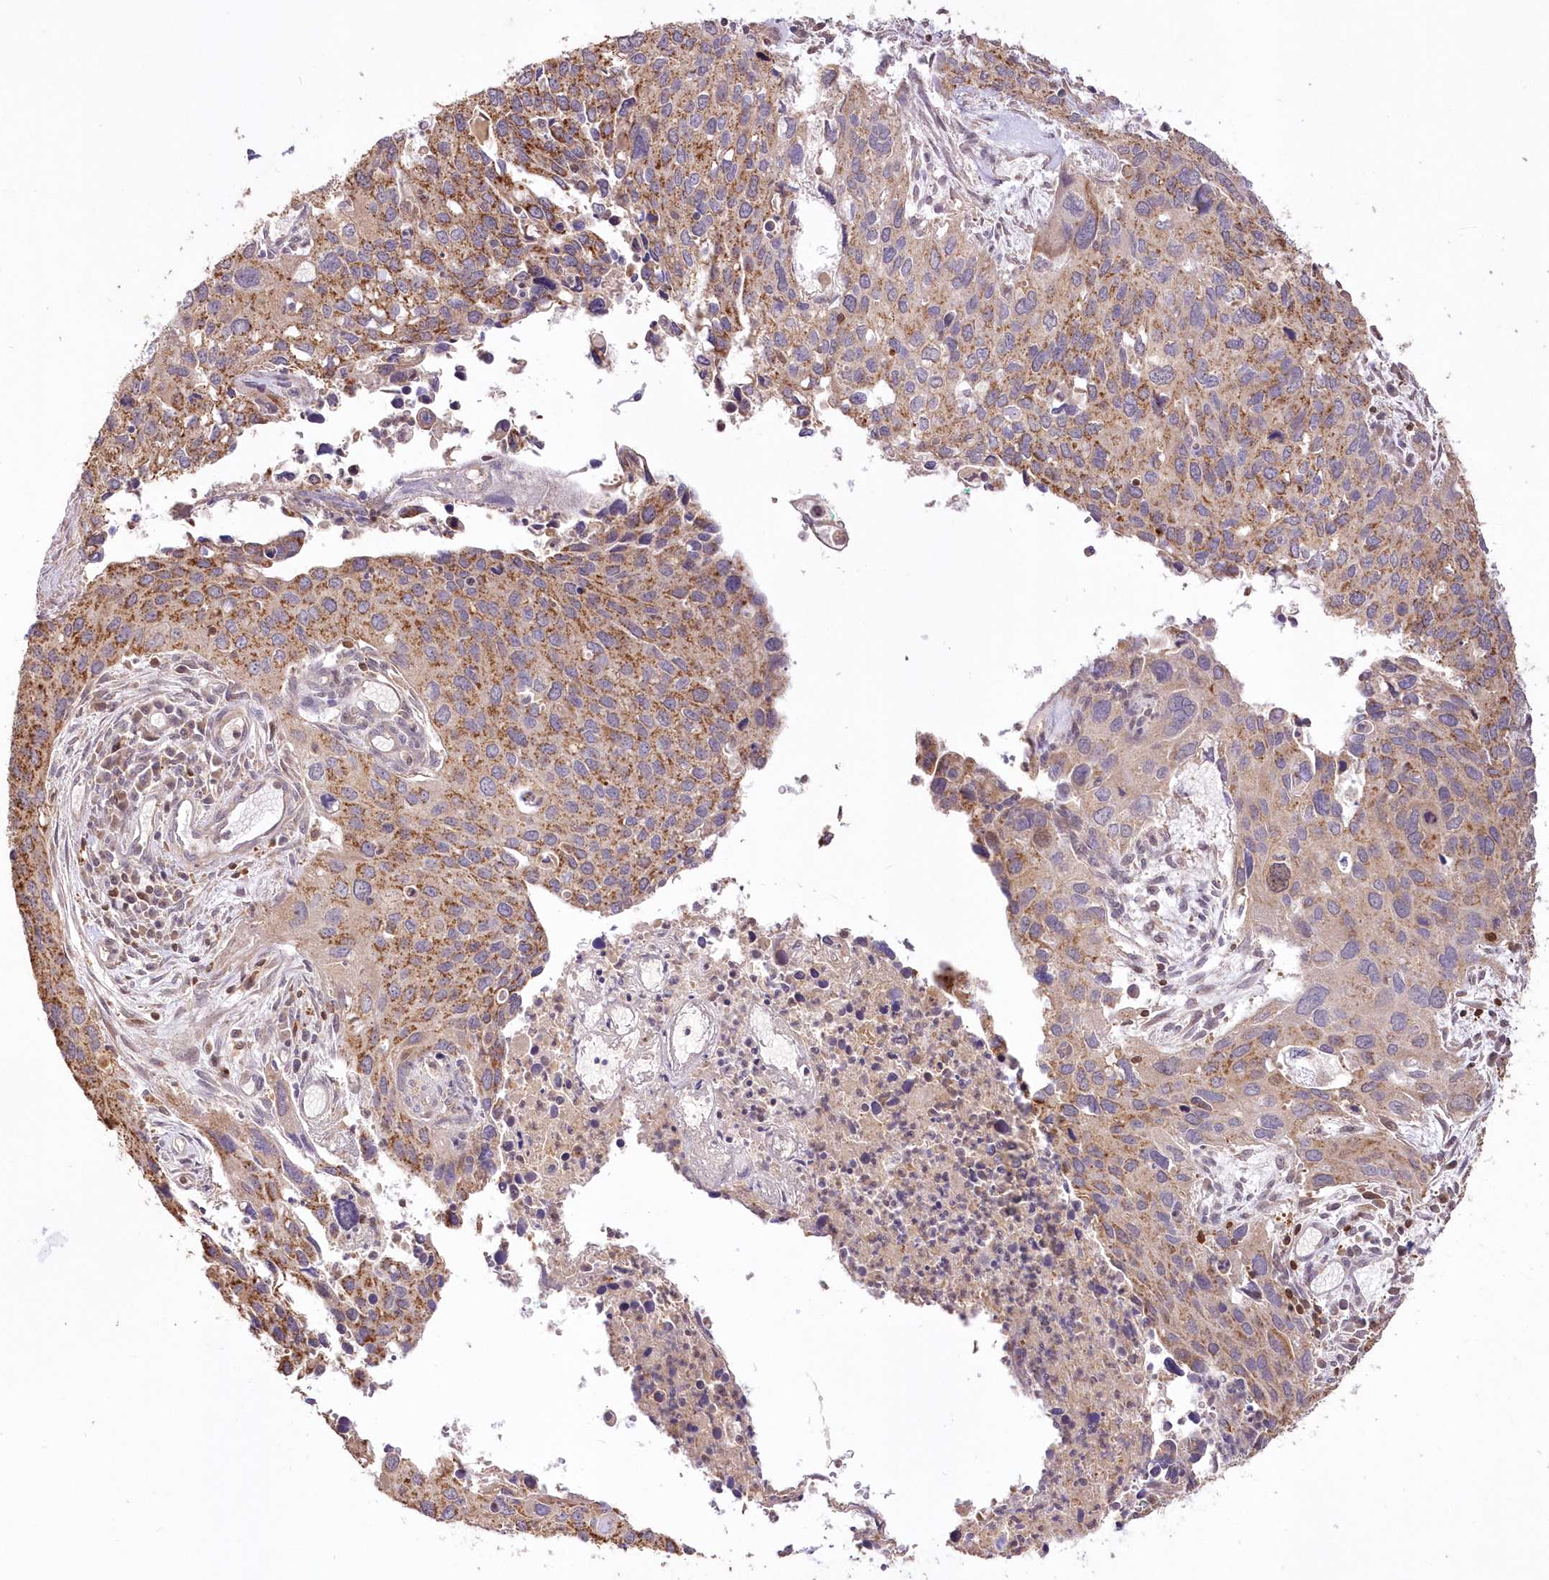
{"staining": {"intensity": "moderate", "quantity": ">75%", "location": "cytoplasmic/membranous"}, "tissue": "cervical cancer", "cell_type": "Tumor cells", "image_type": "cancer", "snomed": [{"axis": "morphology", "description": "Squamous cell carcinoma, NOS"}, {"axis": "topography", "description": "Cervix"}], "caption": "High-magnification brightfield microscopy of squamous cell carcinoma (cervical) stained with DAB (3,3'-diaminobenzidine) (brown) and counterstained with hematoxylin (blue). tumor cells exhibit moderate cytoplasmic/membranous expression is appreciated in approximately>75% of cells. The protein is stained brown, and the nuclei are stained in blue (DAB (3,3'-diaminobenzidine) IHC with brightfield microscopy, high magnification).", "gene": "STK17B", "patient": {"sex": "female", "age": 55}}